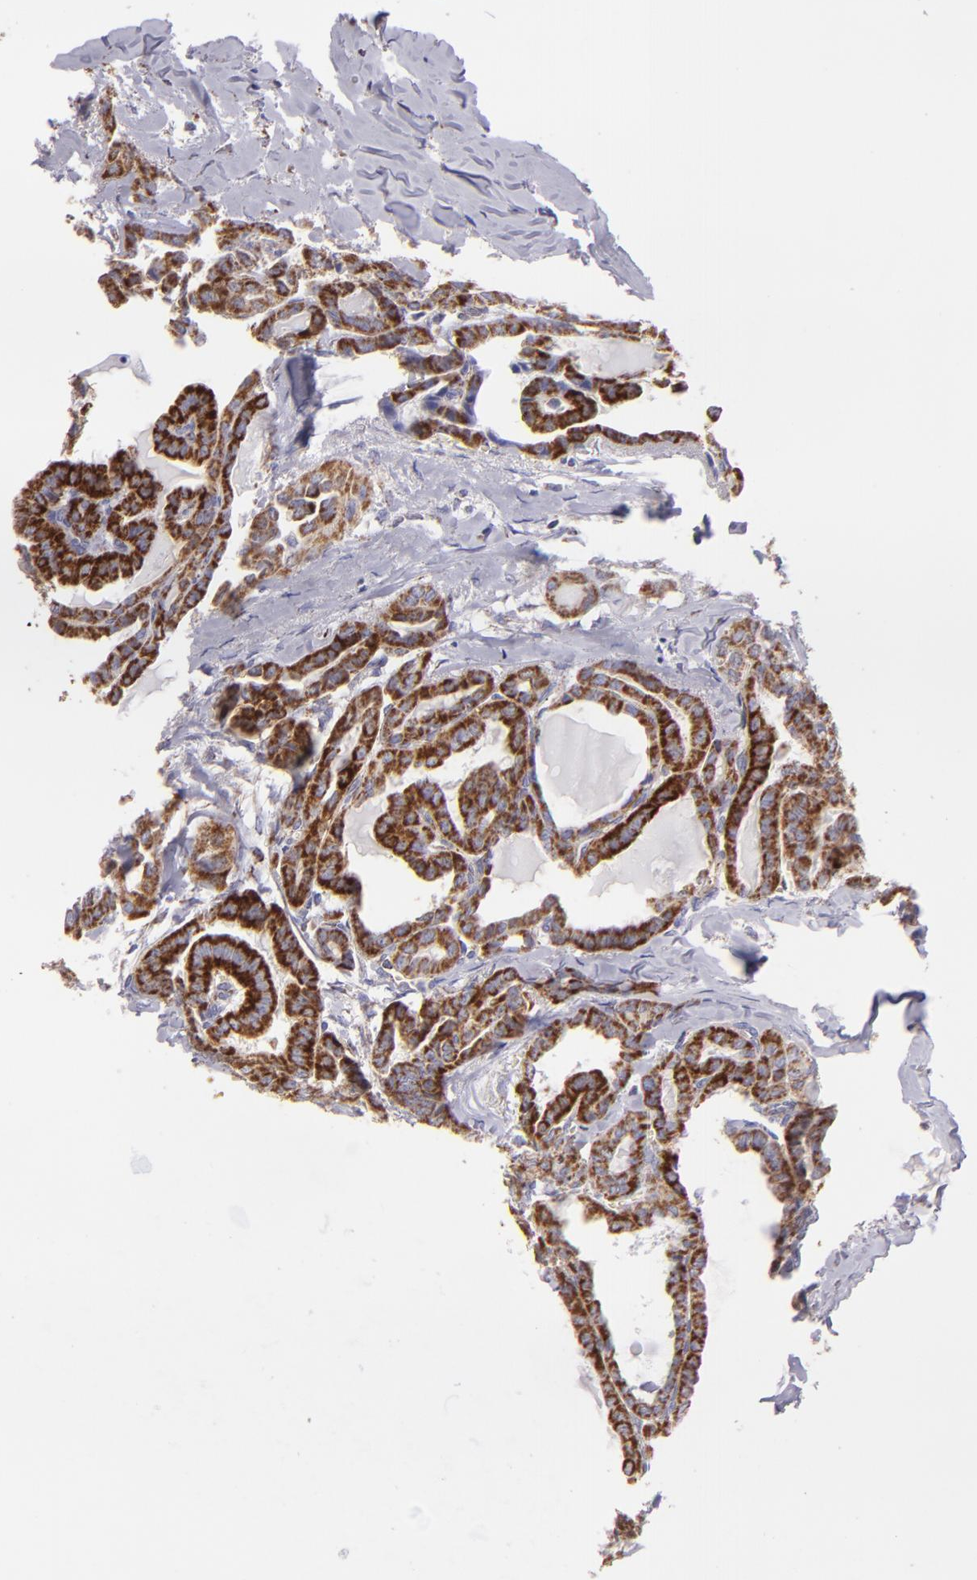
{"staining": {"intensity": "strong", "quantity": ">75%", "location": "cytoplasmic/membranous"}, "tissue": "thyroid cancer", "cell_type": "Tumor cells", "image_type": "cancer", "snomed": [{"axis": "morphology", "description": "Carcinoma, NOS"}, {"axis": "topography", "description": "Thyroid gland"}], "caption": "Human thyroid carcinoma stained with a brown dye exhibits strong cytoplasmic/membranous positive positivity in approximately >75% of tumor cells.", "gene": "HSPD1", "patient": {"sex": "female", "age": 91}}